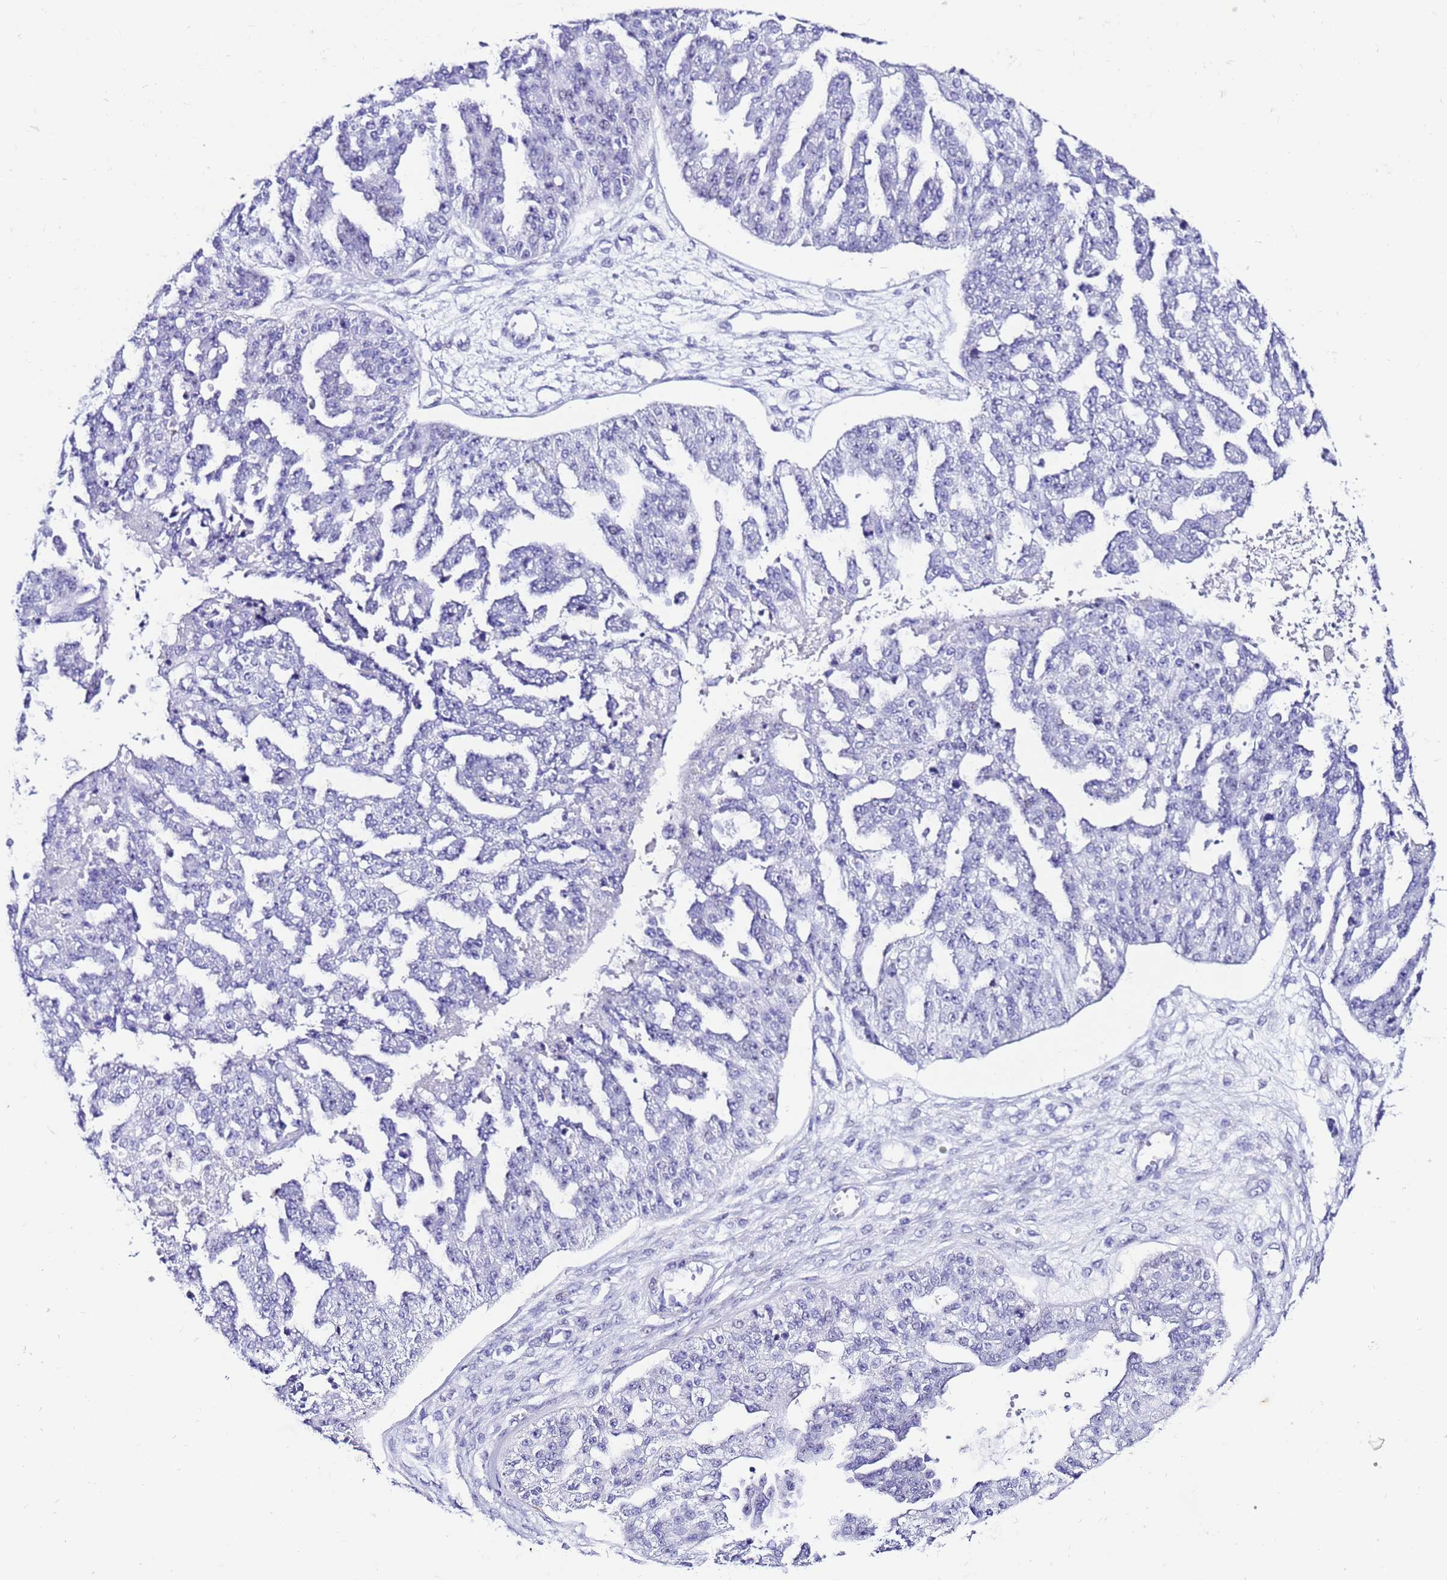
{"staining": {"intensity": "negative", "quantity": "none", "location": "none"}, "tissue": "ovarian cancer", "cell_type": "Tumor cells", "image_type": "cancer", "snomed": [{"axis": "morphology", "description": "Cystadenocarcinoma, serous, NOS"}, {"axis": "topography", "description": "Ovary"}], "caption": "High power microscopy micrograph of an immunohistochemistry (IHC) image of ovarian cancer (serous cystadenocarcinoma), revealing no significant expression in tumor cells.", "gene": "ZNF417", "patient": {"sex": "female", "age": 58}}